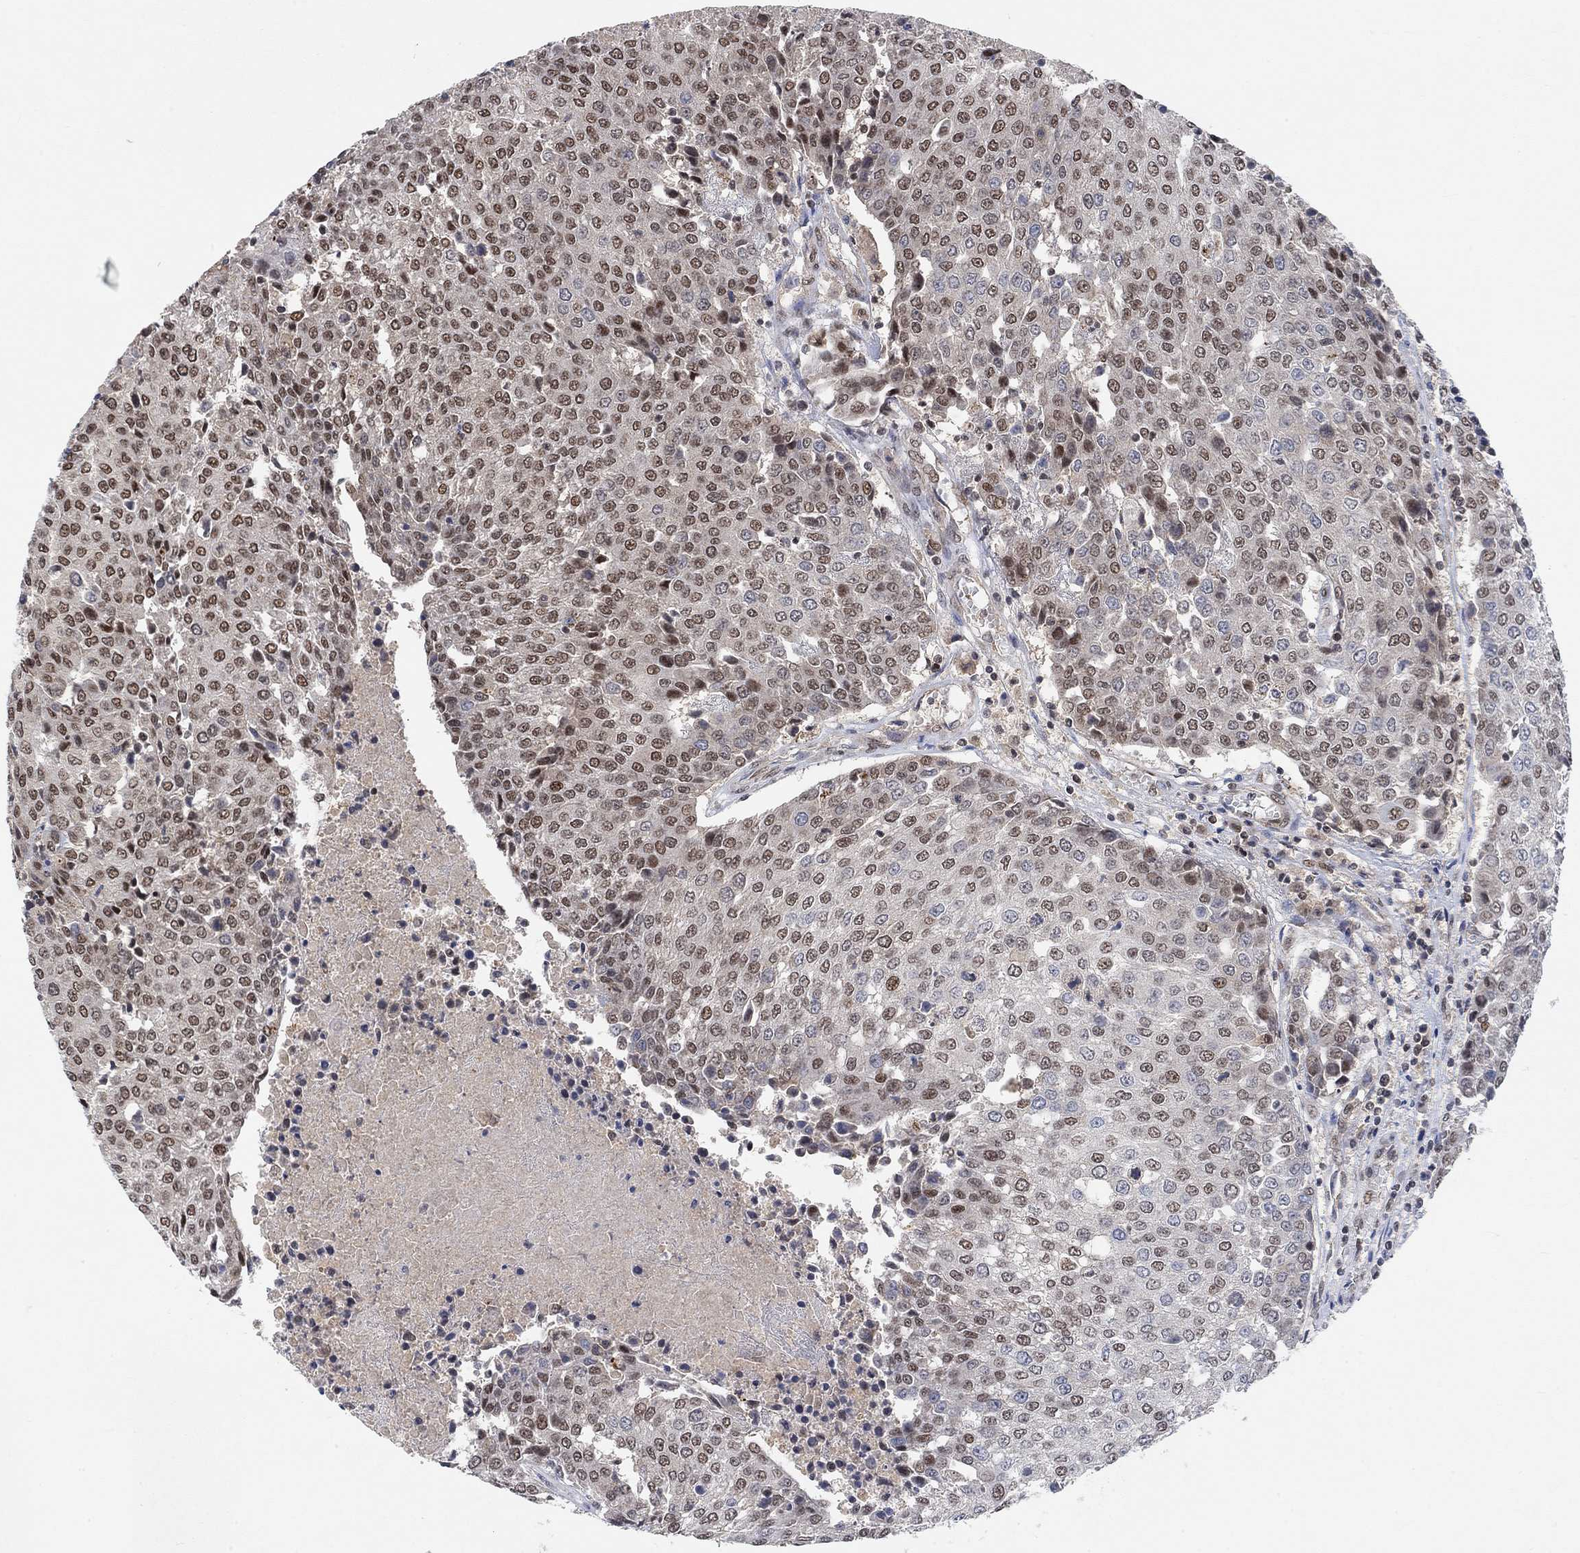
{"staining": {"intensity": "strong", "quantity": "<25%", "location": "nuclear"}, "tissue": "urothelial cancer", "cell_type": "Tumor cells", "image_type": "cancer", "snomed": [{"axis": "morphology", "description": "Urothelial carcinoma, High grade"}, {"axis": "topography", "description": "Urinary bladder"}], "caption": "The image reveals a brown stain indicating the presence of a protein in the nuclear of tumor cells in high-grade urothelial carcinoma.", "gene": "THAP8", "patient": {"sex": "female", "age": 85}}